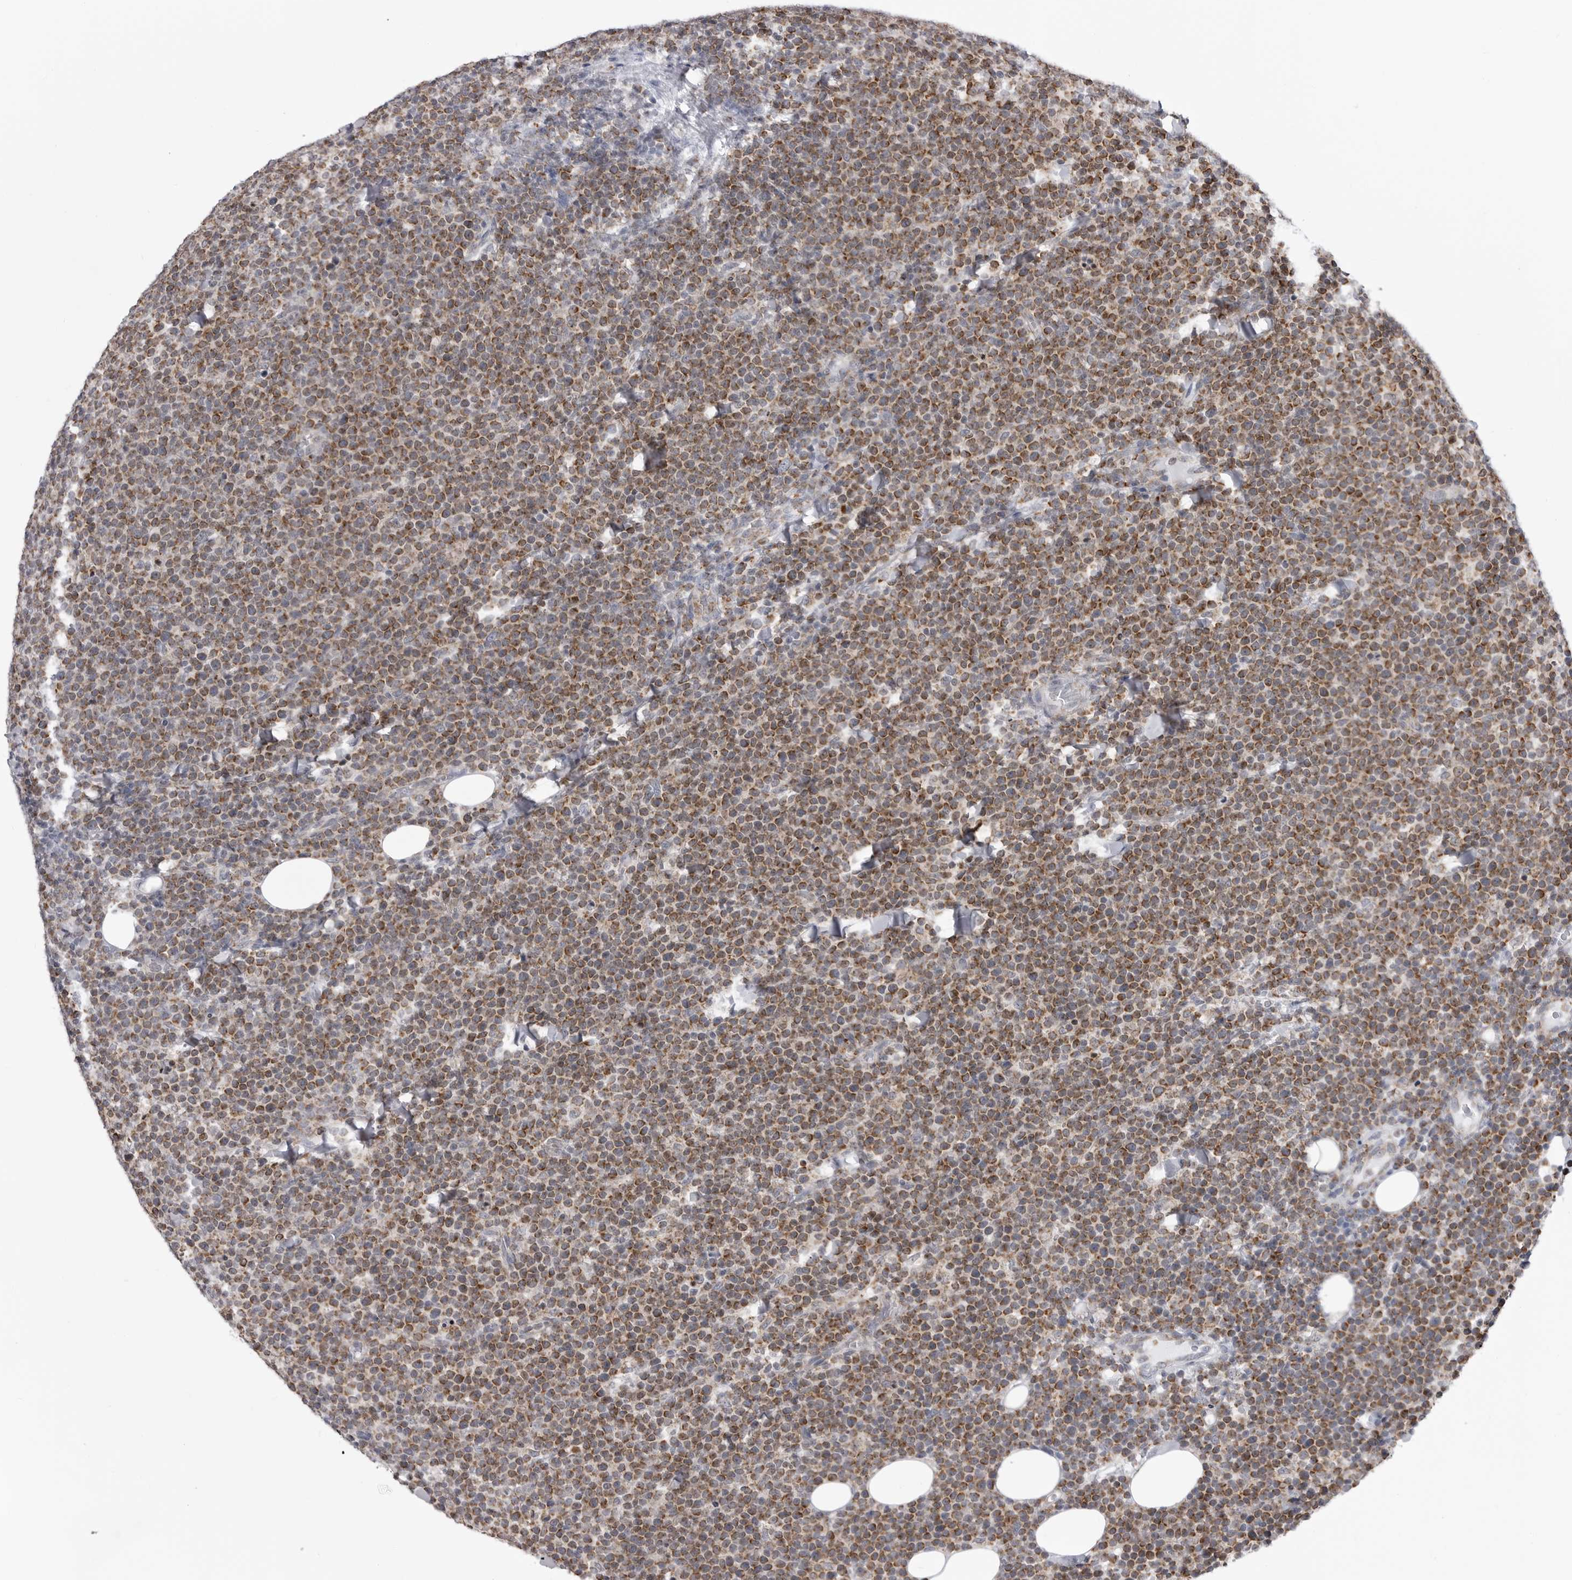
{"staining": {"intensity": "moderate", "quantity": ">75%", "location": "cytoplasmic/membranous"}, "tissue": "lymphoma", "cell_type": "Tumor cells", "image_type": "cancer", "snomed": [{"axis": "morphology", "description": "Malignant lymphoma, non-Hodgkin's type, High grade"}, {"axis": "topography", "description": "Lymph node"}], "caption": "The image displays a brown stain indicating the presence of a protein in the cytoplasmic/membranous of tumor cells in lymphoma. The protein is shown in brown color, while the nuclei are stained blue.", "gene": "FH", "patient": {"sex": "male", "age": 61}}